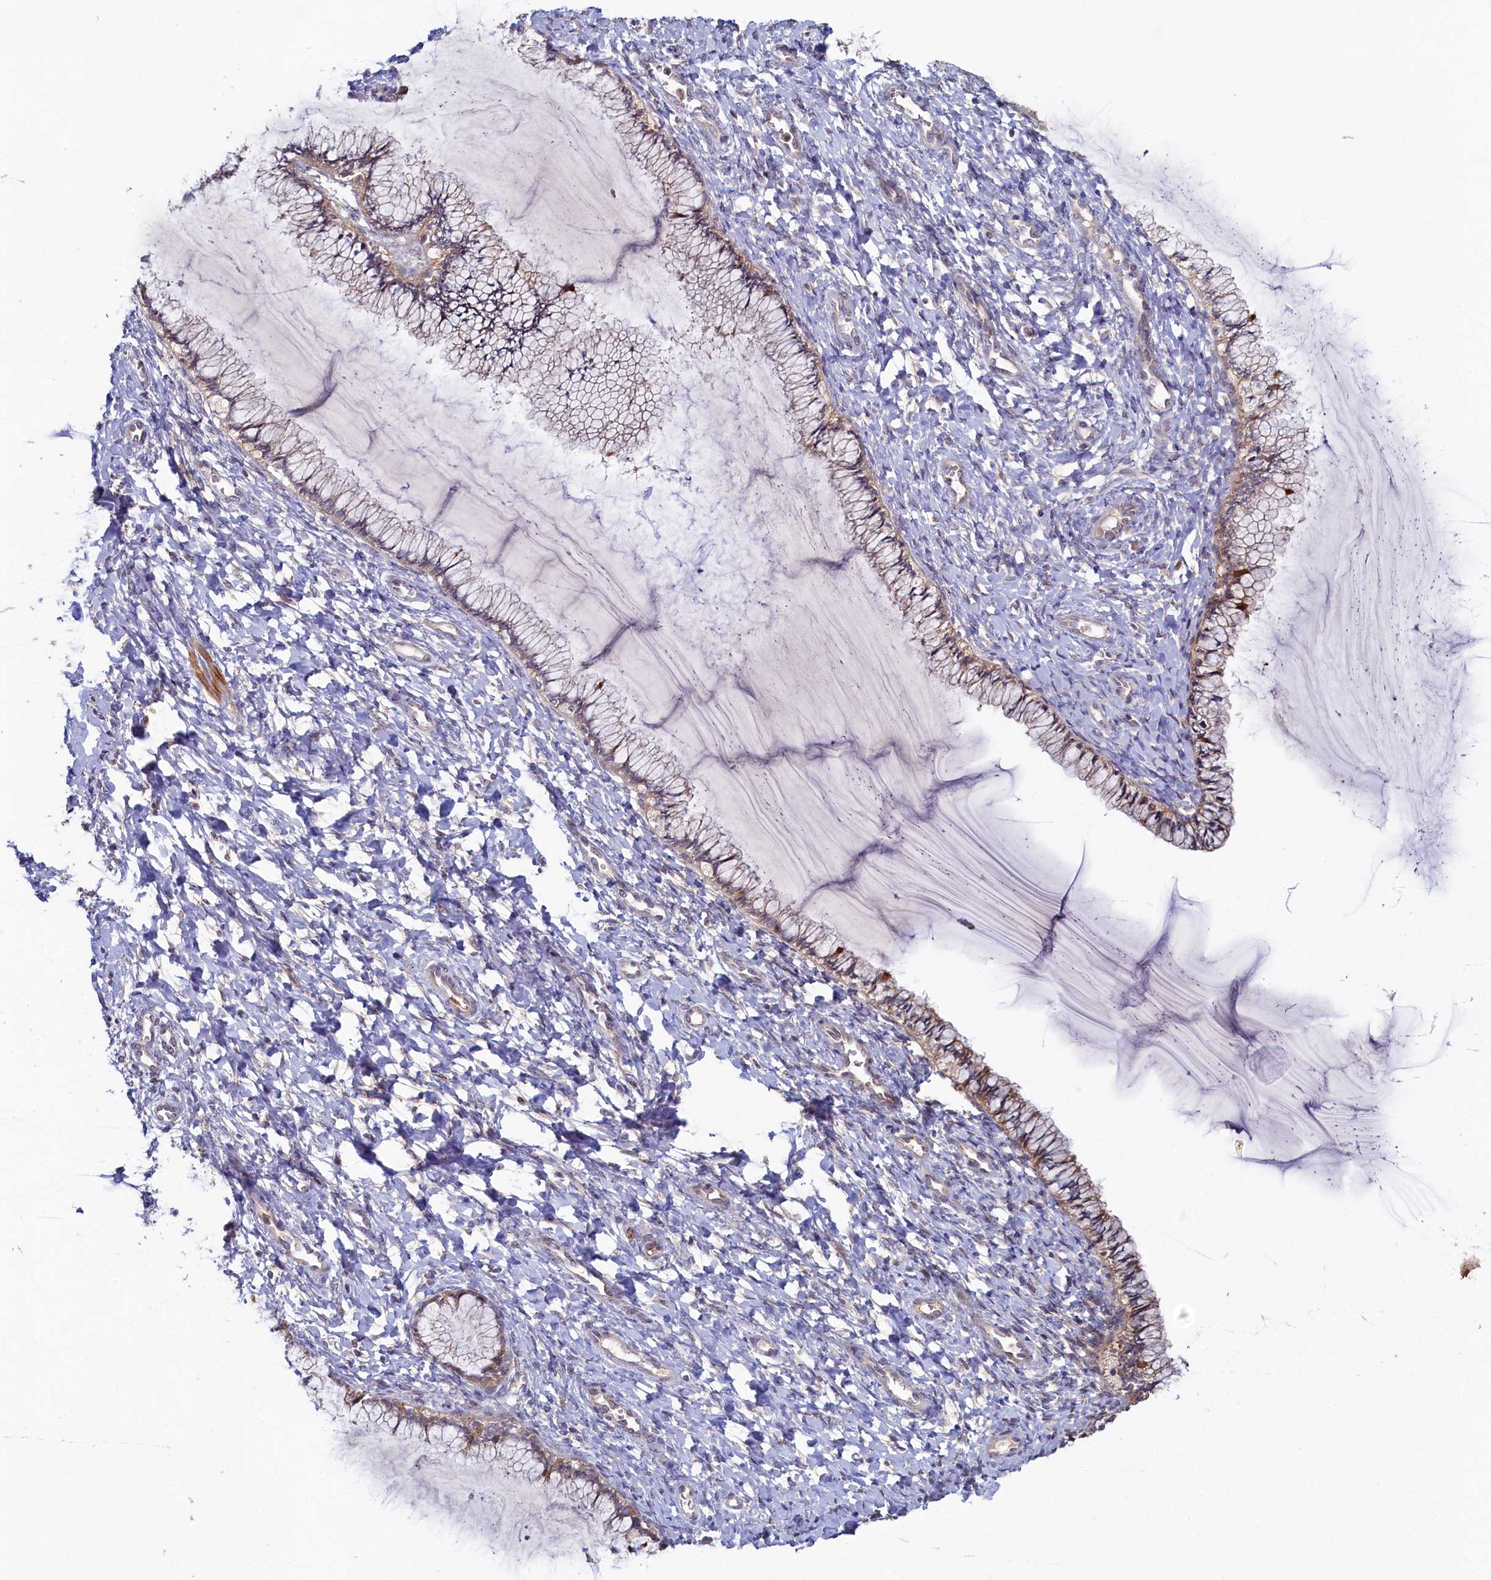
{"staining": {"intensity": "weak", "quantity": ">75%", "location": "cytoplasmic/membranous"}, "tissue": "cervix", "cell_type": "Glandular cells", "image_type": "normal", "snomed": [{"axis": "morphology", "description": "Normal tissue, NOS"}, {"axis": "morphology", "description": "Adenocarcinoma, NOS"}, {"axis": "topography", "description": "Cervix"}], "caption": "Immunohistochemistry (IHC) (DAB (3,3'-diaminobenzidine)) staining of normal cervix exhibits weak cytoplasmic/membranous protein positivity in about >75% of glandular cells.", "gene": "CEP20", "patient": {"sex": "female", "age": 29}}